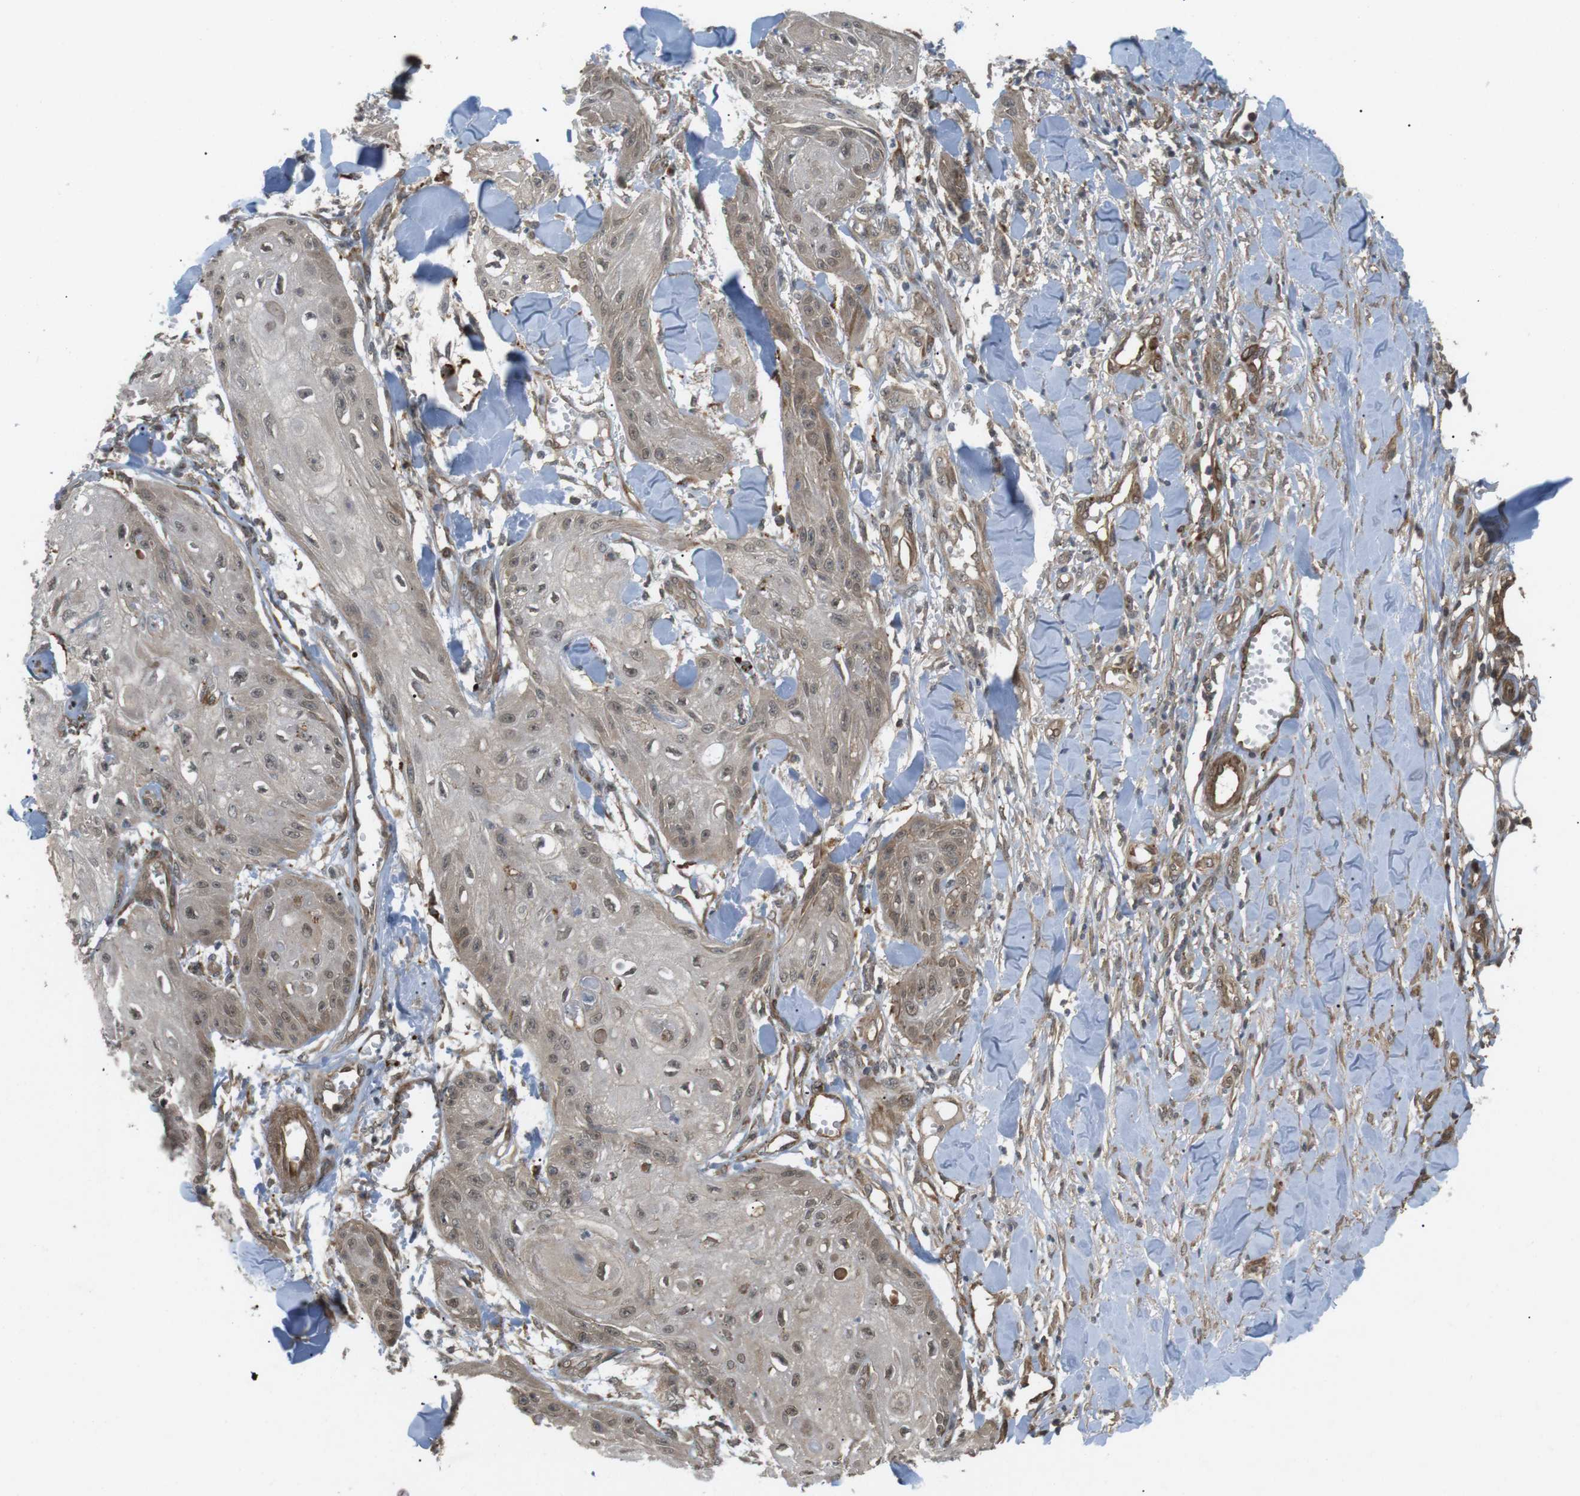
{"staining": {"intensity": "weak", "quantity": ">75%", "location": "cytoplasmic/membranous,nuclear"}, "tissue": "skin cancer", "cell_type": "Tumor cells", "image_type": "cancer", "snomed": [{"axis": "morphology", "description": "Squamous cell carcinoma, NOS"}, {"axis": "topography", "description": "Skin"}], "caption": "Skin cancer stained with DAB immunohistochemistry demonstrates low levels of weak cytoplasmic/membranous and nuclear staining in approximately >75% of tumor cells. (Brightfield microscopy of DAB IHC at high magnification).", "gene": "KANK2", "patient": {"sex": "male", "age": 74}}